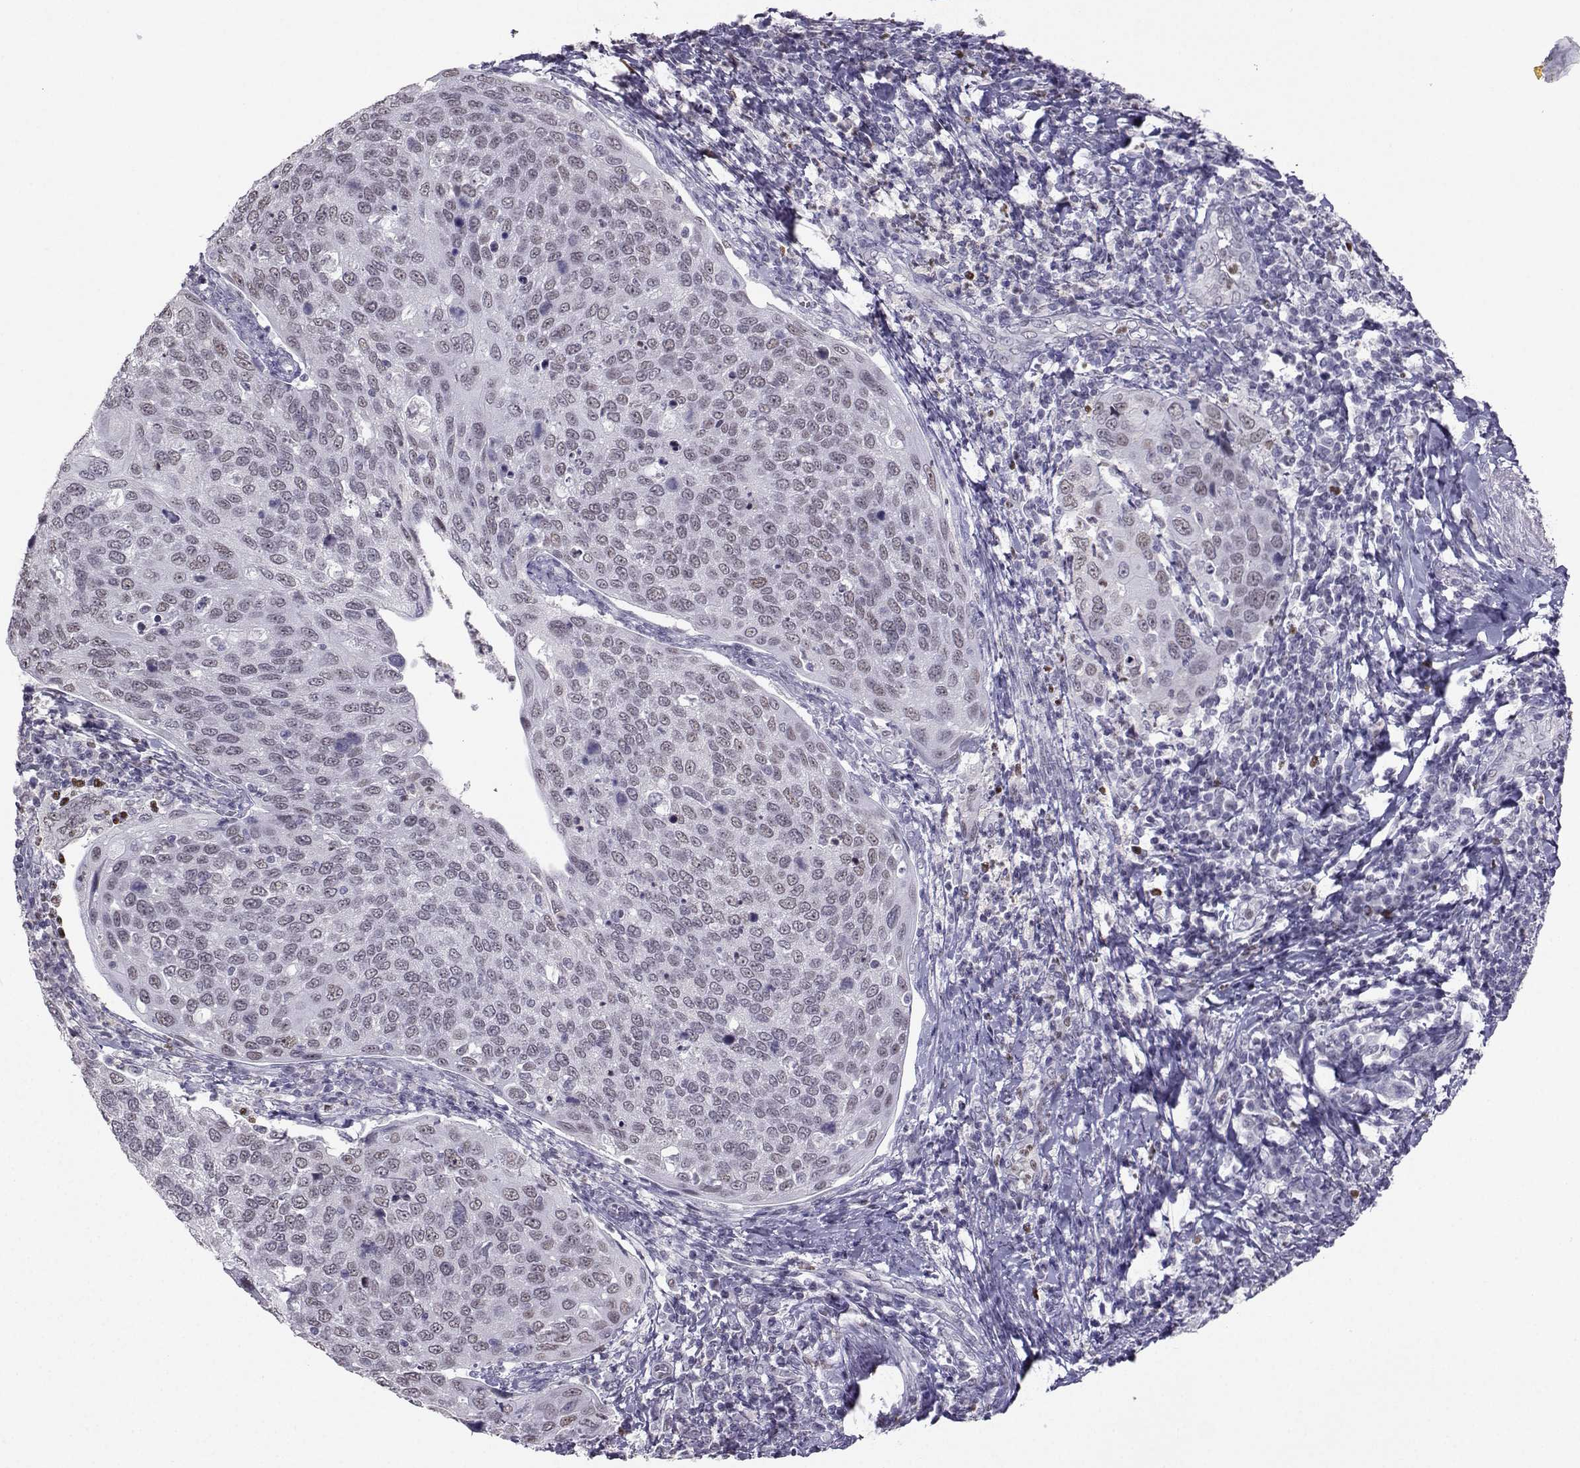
{"staining": {"intensity": "negative", "quantity": "none", "location": "none"}, "tissue": "cervical cancer", "cell_type": "Tumor cells", "image_type": "cancer", "snomed": [{"axis": "morphology", "description": "Squamous cell carcinoma, NOS"}, {"axis": "topography", "description": "Cervix"}], "caption": "Tumor cells are negative for protein expression in human cervical cancer.", "gene": "TEDC2", "patient": {"sex": "female", "age": 54}}